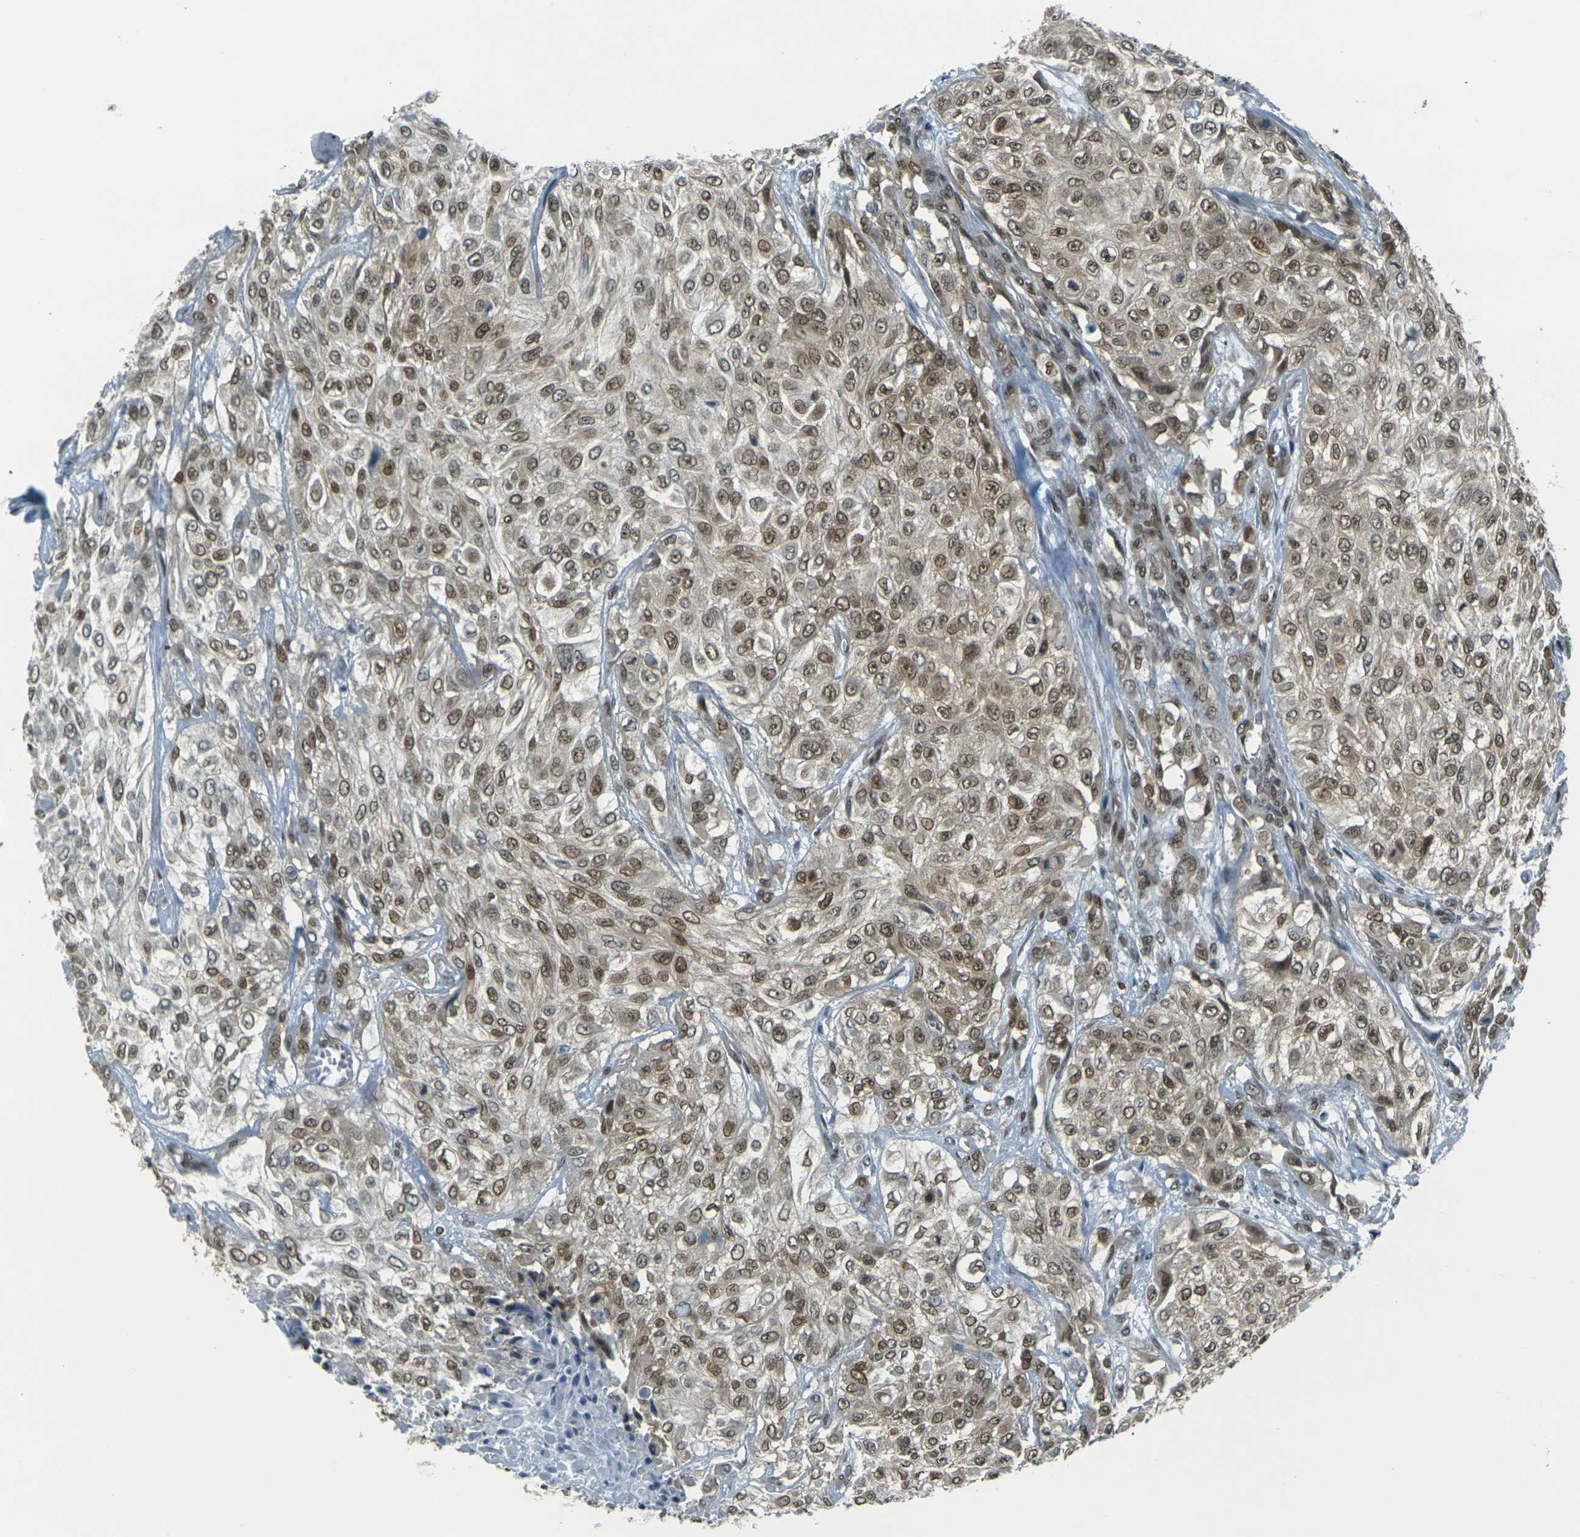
{"staining": {"intensity": "moderate", "quantity": ">75%", "location": "cytoplasmic/membranous,nuclear"}, "tissue": "urothelial cancer", "cell_type": "Tumor cells", "image_type": "cancer", "snomed": [{"axis": "morphology", "description": "Urothelial carcinoma, High grade"}, {"axis": "topography", "description": "Urinary bladder"}], "caption": "Immunohistochemical staining of urothelial cancer exhibits moderate cytoplasmic/membranous and nuclear protein staining in approximately >75% of tumor cells. Immunohistochemistry (ihc) stains the protein in brown and the nuclei are stained blue.", "gene": "NHEJ1", "patient": {"sex": "male", "age": 57}}